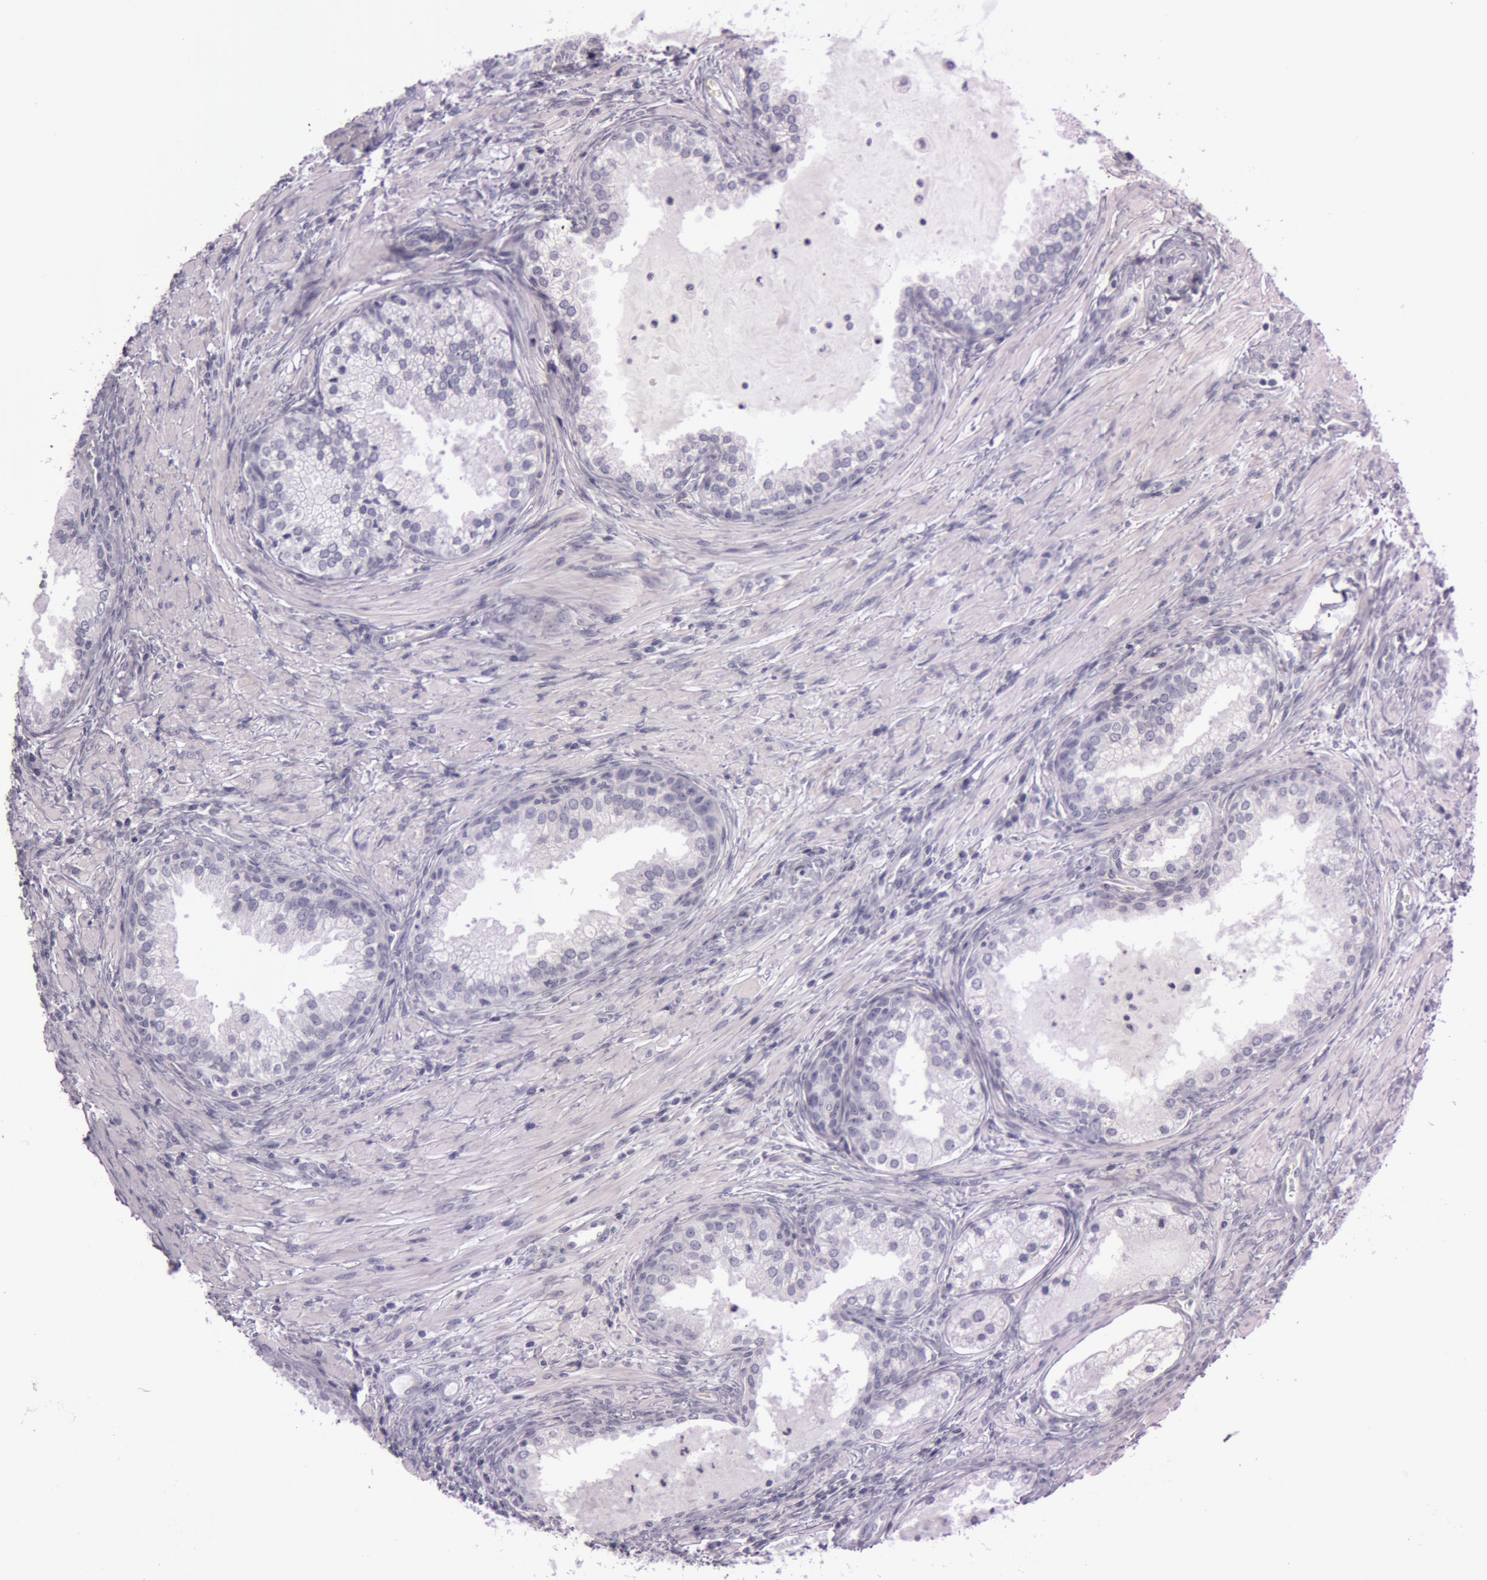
{"staining": {"intensity": "negative", "quantity": "none", "location": "none"}, "tissue": "prostate cancer", "cell_type": "Tumor cells", "image_type": "cancer", "snomed": [{"axis": "morphology", "description": "Adenocarcinoma, Medium grade"}, {"axis": "topography", "description": "Prostate"}], "caption": "Photomicrograph shows no protein expression in tumor cells of prostate cancer tissue.", "gene": "S100A7", "patient": {"sex": "male", "age": 70}}